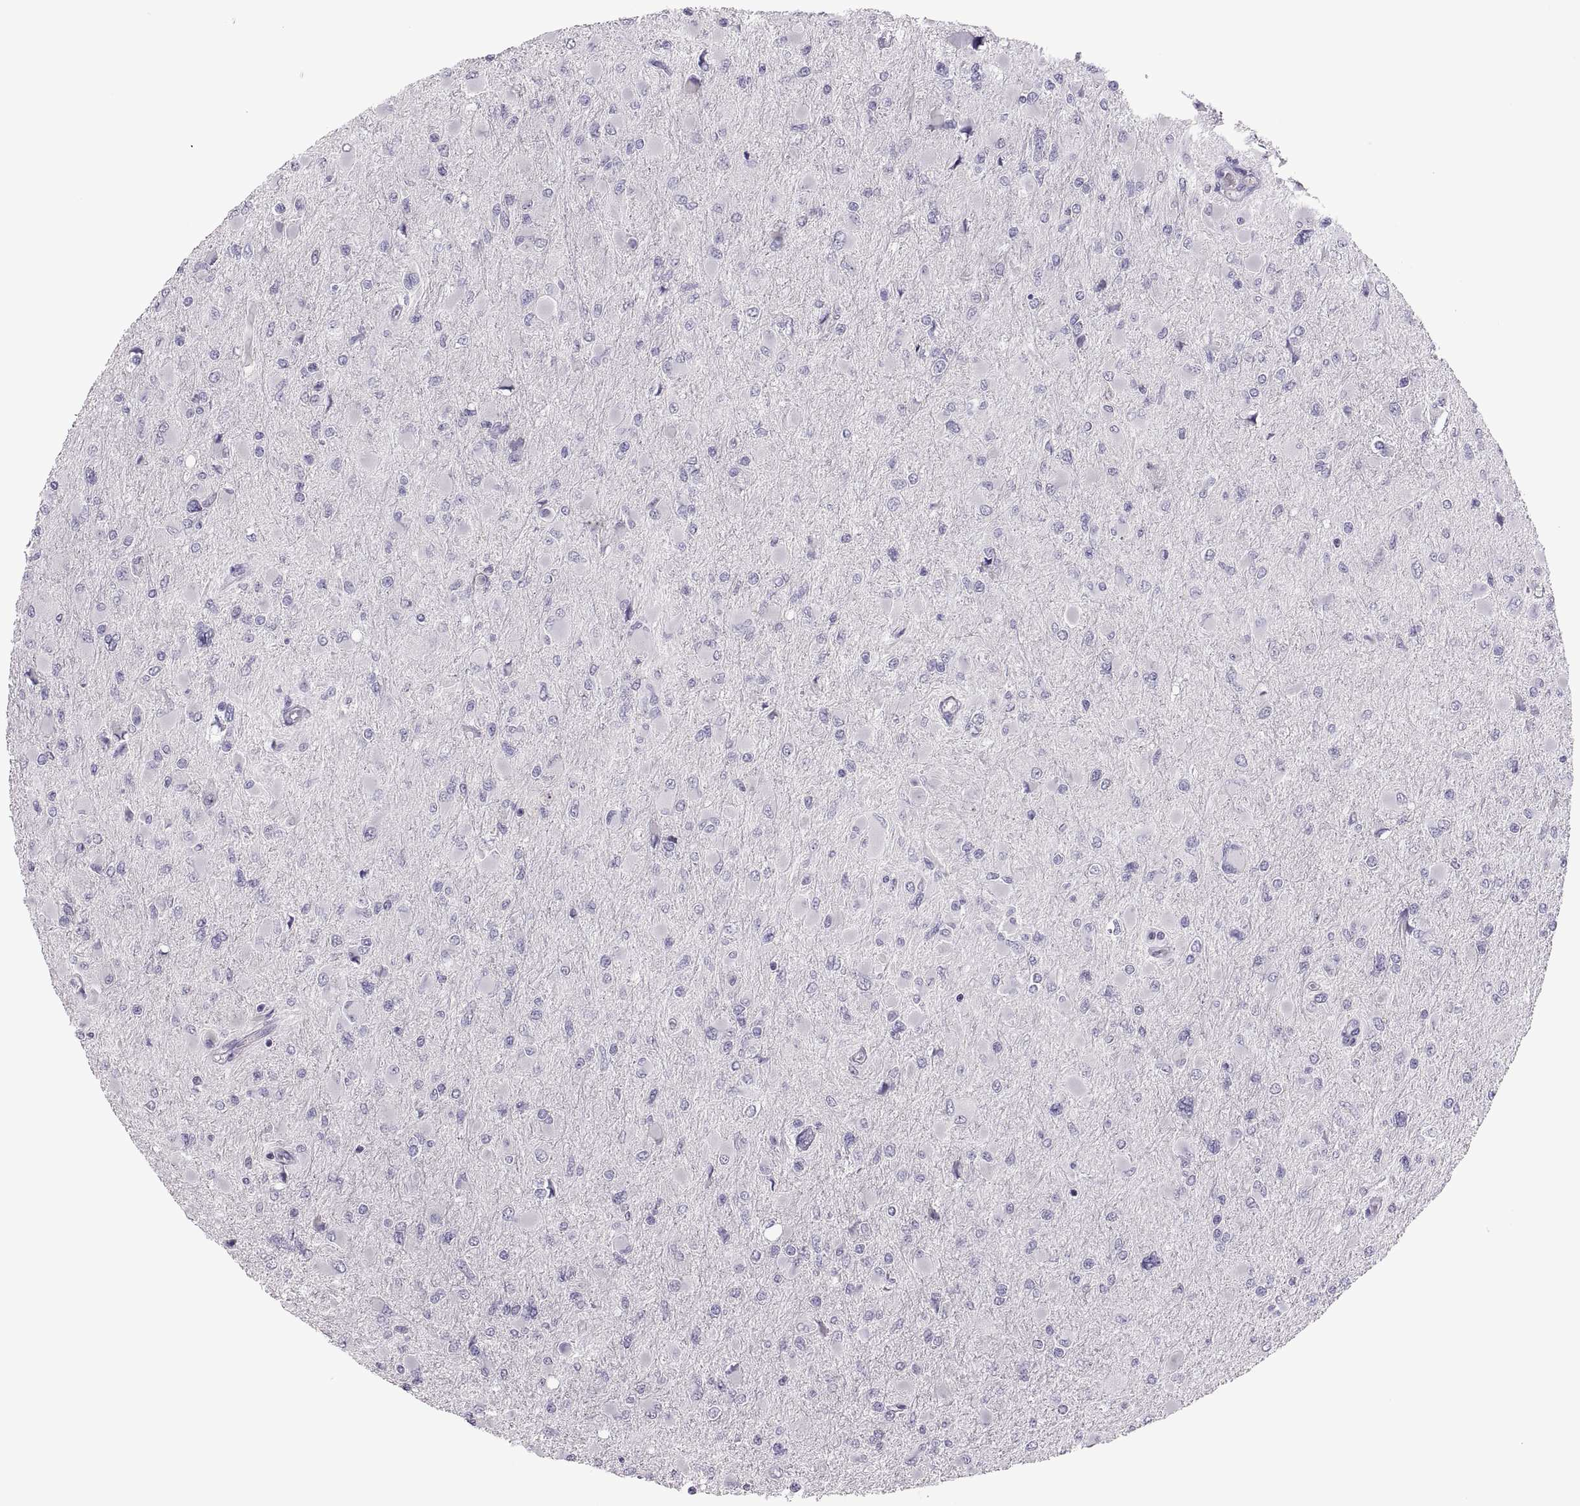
{"staining": {"intensity": "negative", "quantity": "none", "location": "none"}, "tissue": "glioma", "cell_type": "Tumor cells", "image_type": "cancer", "snomed": [{"axis": "morphology", "description": "Glioma, malignant, High grade"}, {"axis": "topography", "description": "Cerebral cortex"}], "caption": "Tumor cells show no significant expression in glioma.", "gene": "TBX19", "patient": {"sex": "female", "age": 36}}